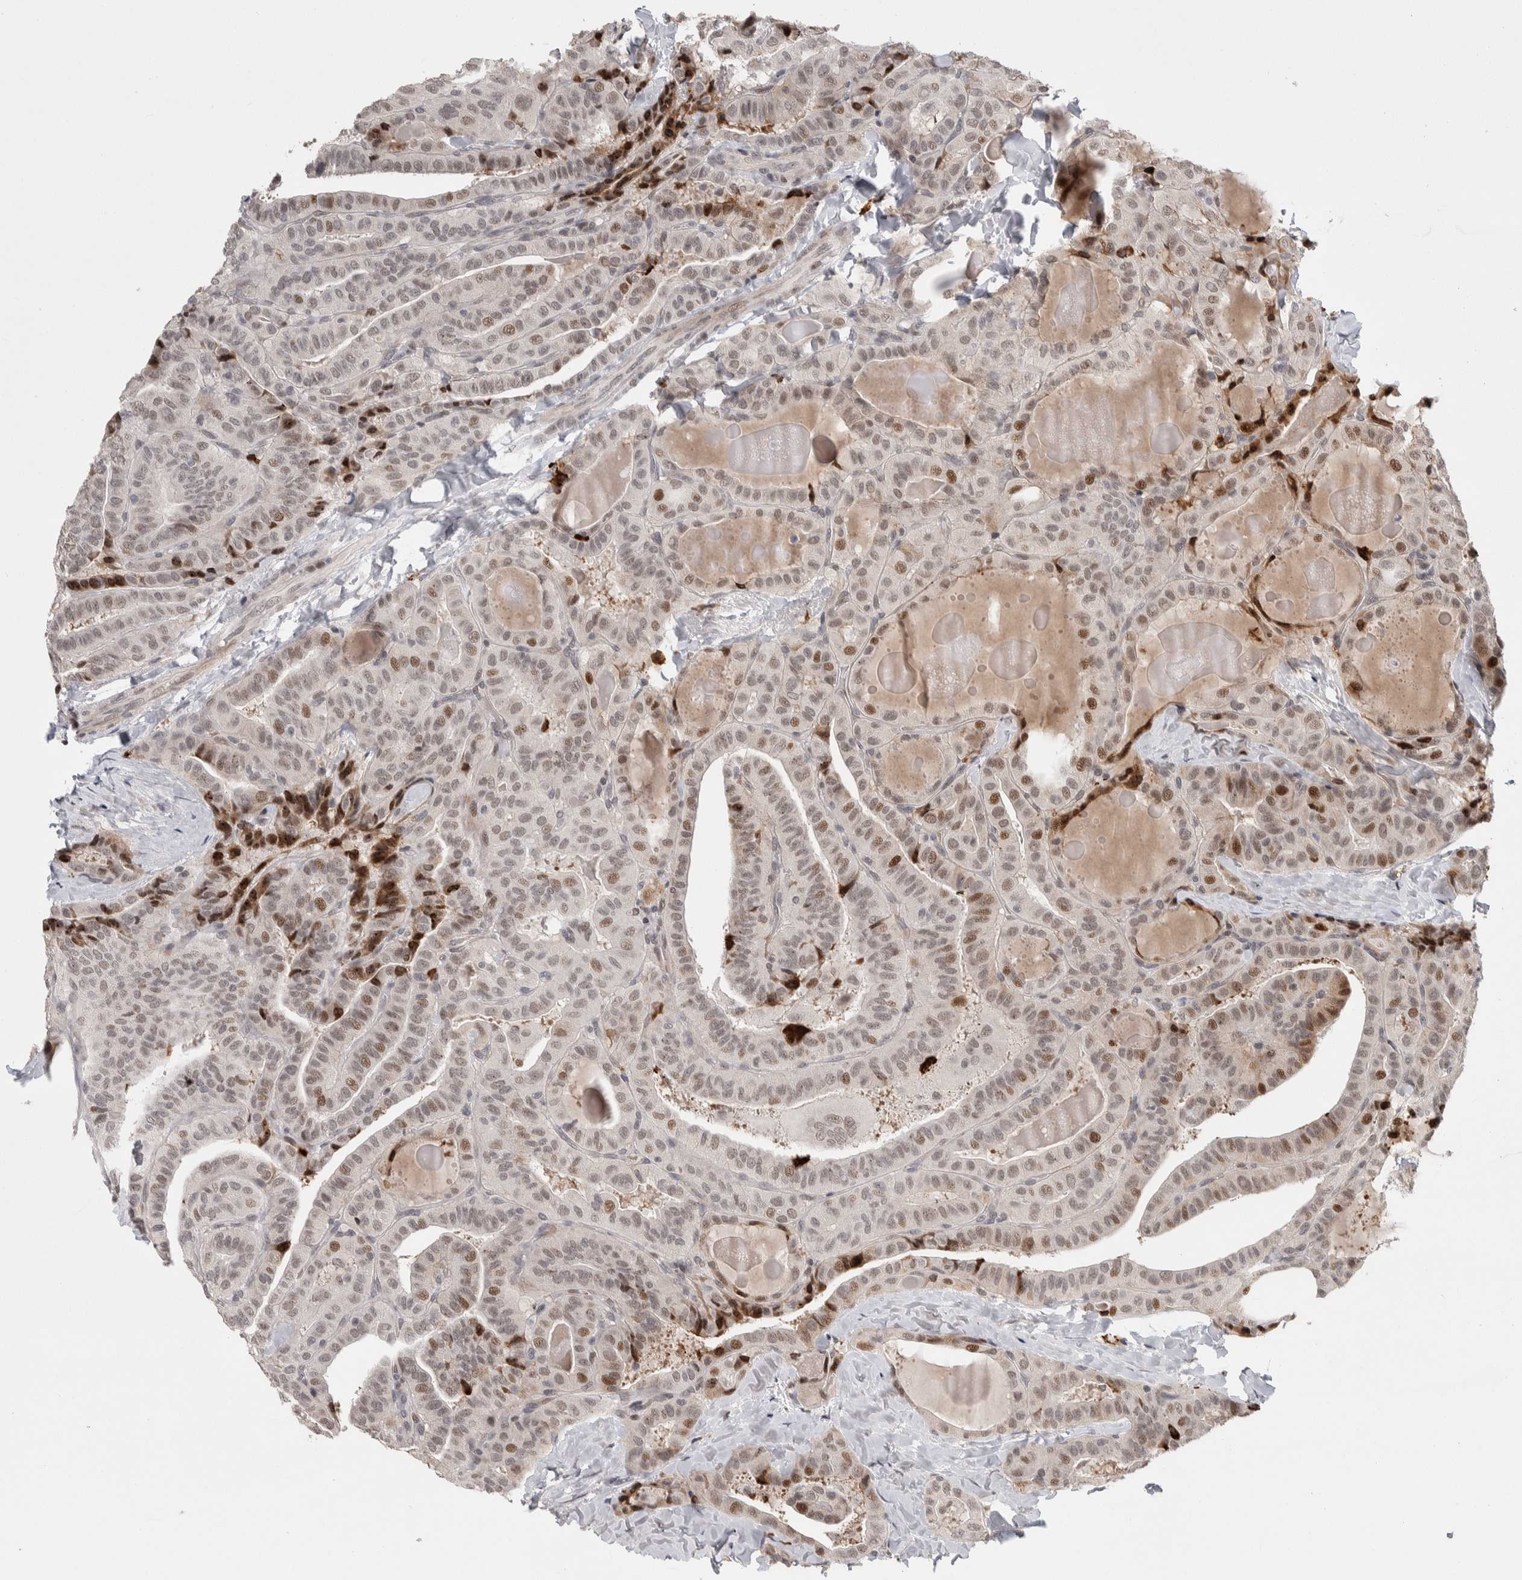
{"staining": {"intensity": "weak", "quantity": "25%-75%", "location": "nuclear"}, "tissue": "thyroid cancer", "cell_type": "Tumor cells", "image_type": "cancer", "snomed": [{"axis": "morphology", "description": "Papillary adenocarcinoma, NOS"}, {"axis": "topography", "description": "Thyroid gland"}], "caption": "This is an image of immunohistochemistry staining of papillary adenocarcinoma (thyroid), which shows weak positivity in the nuclear of tumor cells.", "gene": "ZNF592", "patient": {"sex": "male", "age": 77}}